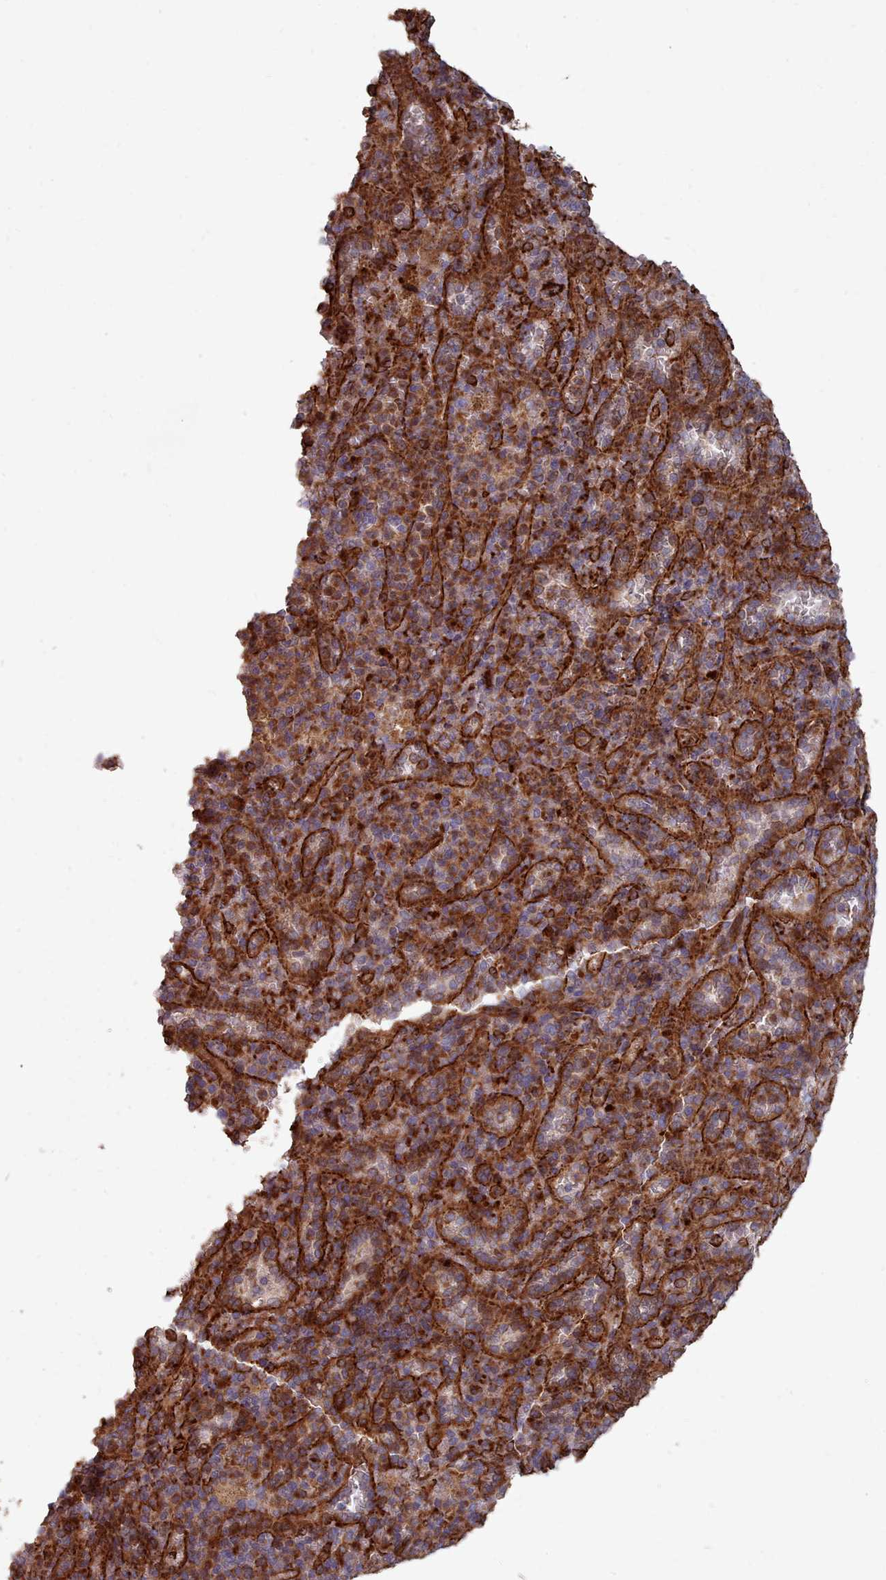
{"staining": {"intensity": "moderate", "quantity": "25%-75%", "location": "cytoplasmic/membranous"}, "tissue": "spleen", "cell_type": "Cells in red pulp", "image_type": "normal", "snomed": [{"axis": "morphology", "description": "Normal tissue, NOS"}, {"axis": "topography", "description": "Spleen"}], "caption": "Cells in red pulp show moderate cytoplasmic/membranous positivity in approximately 25%-75% of cells in benign spleen.", "gene": "THSD7B", "patient": {"sex": "female", "age": 21}}